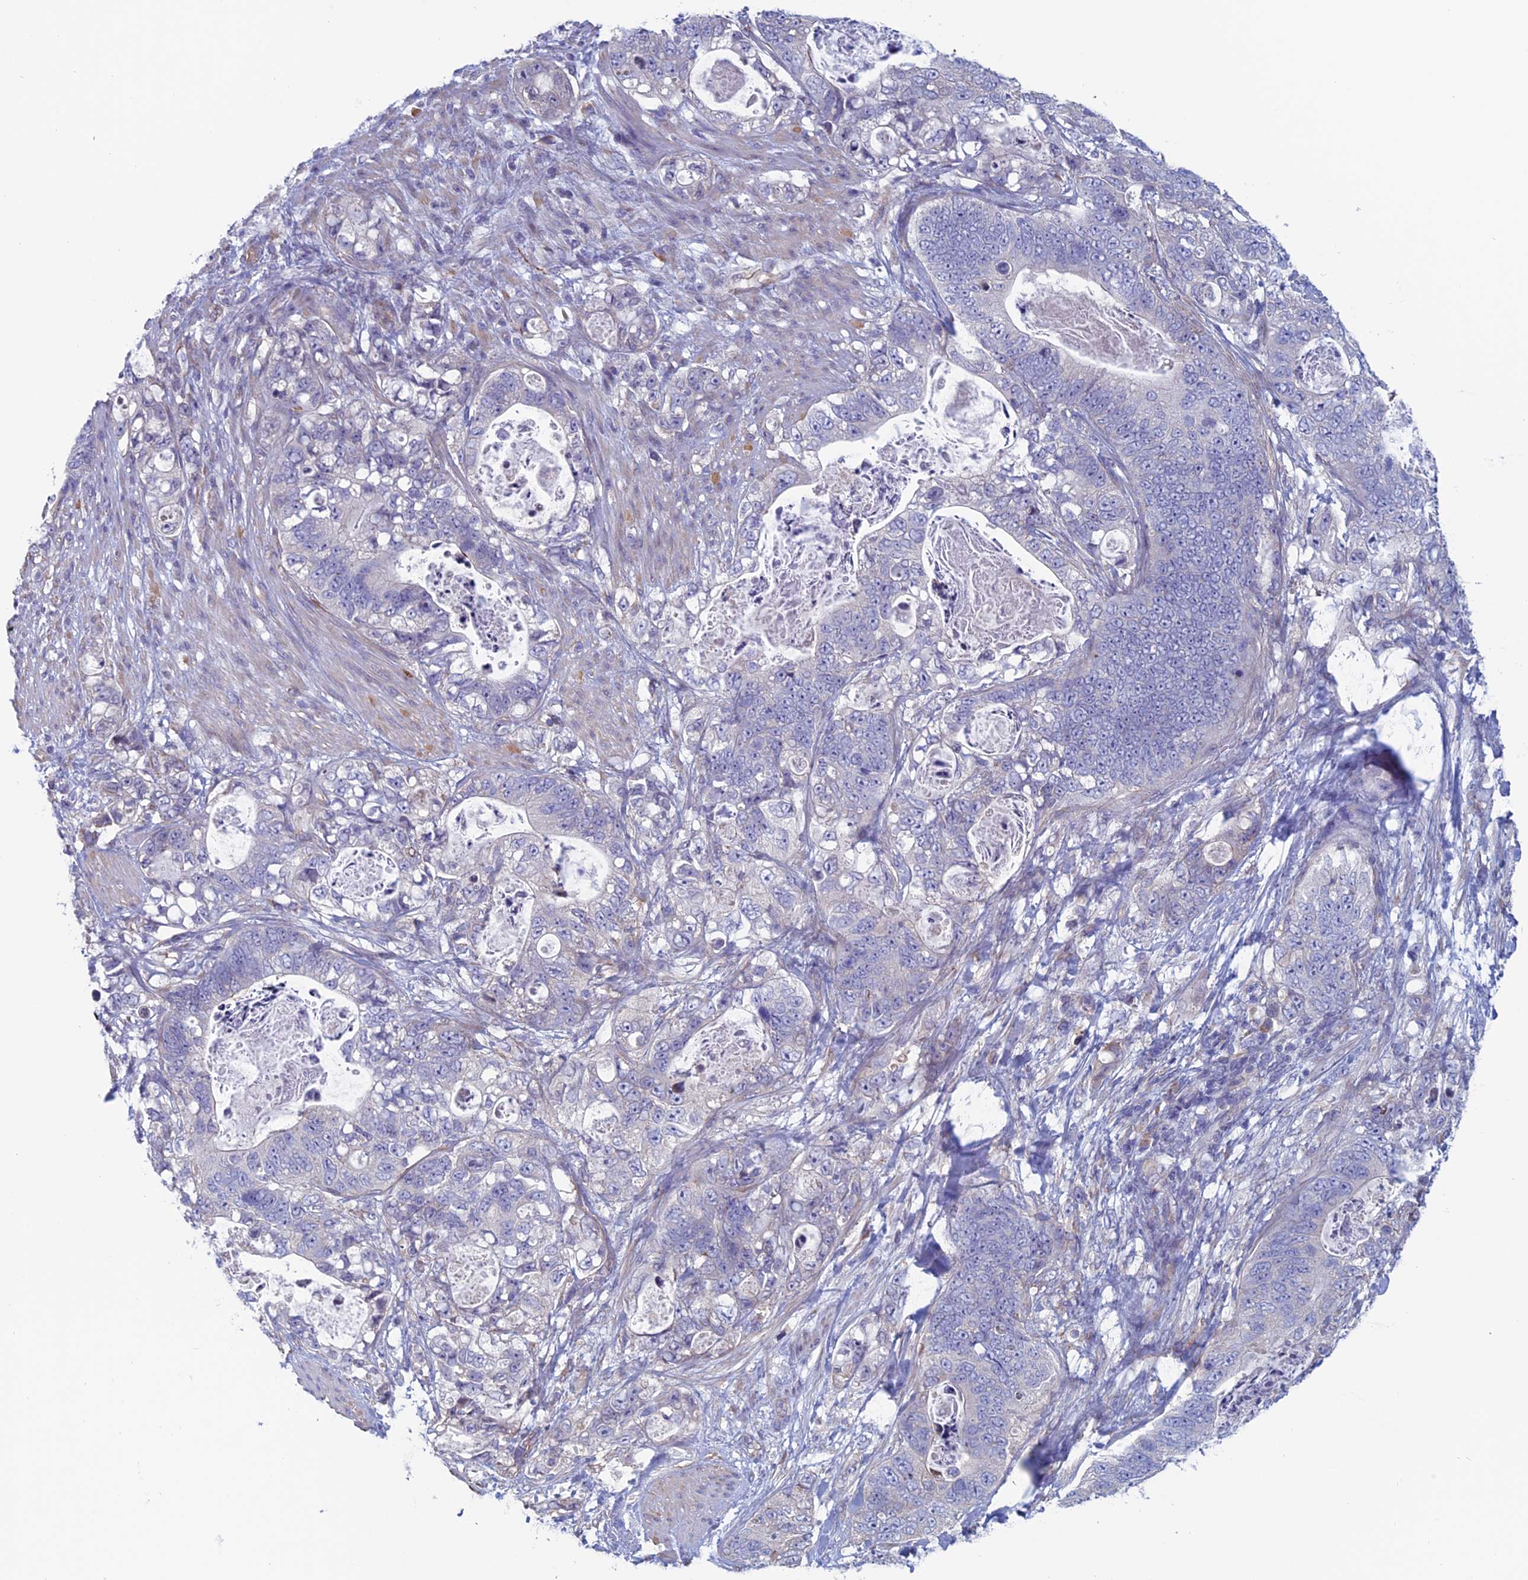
{"staining": {"intensity": "negative", "quantity": "none", "location": "none"}, "tissue": "stomach cancer", "cell_type": "Tumor cells", "image_type": "cancer", "snomed": [{"axis": "morphology", "description": "Normal tissue, NOS"}, {"axis": "morphology", "description": "Adenocarcinoma, NOS"}, {"axis": "topography", "description": "Stomach"}], "caption": "The micrograph shows no staining of tumor cells in stomach cancer (adenocarcinoma).", "gene": "BCL2L10", "patient": {"sex": "female", "age": 89}}